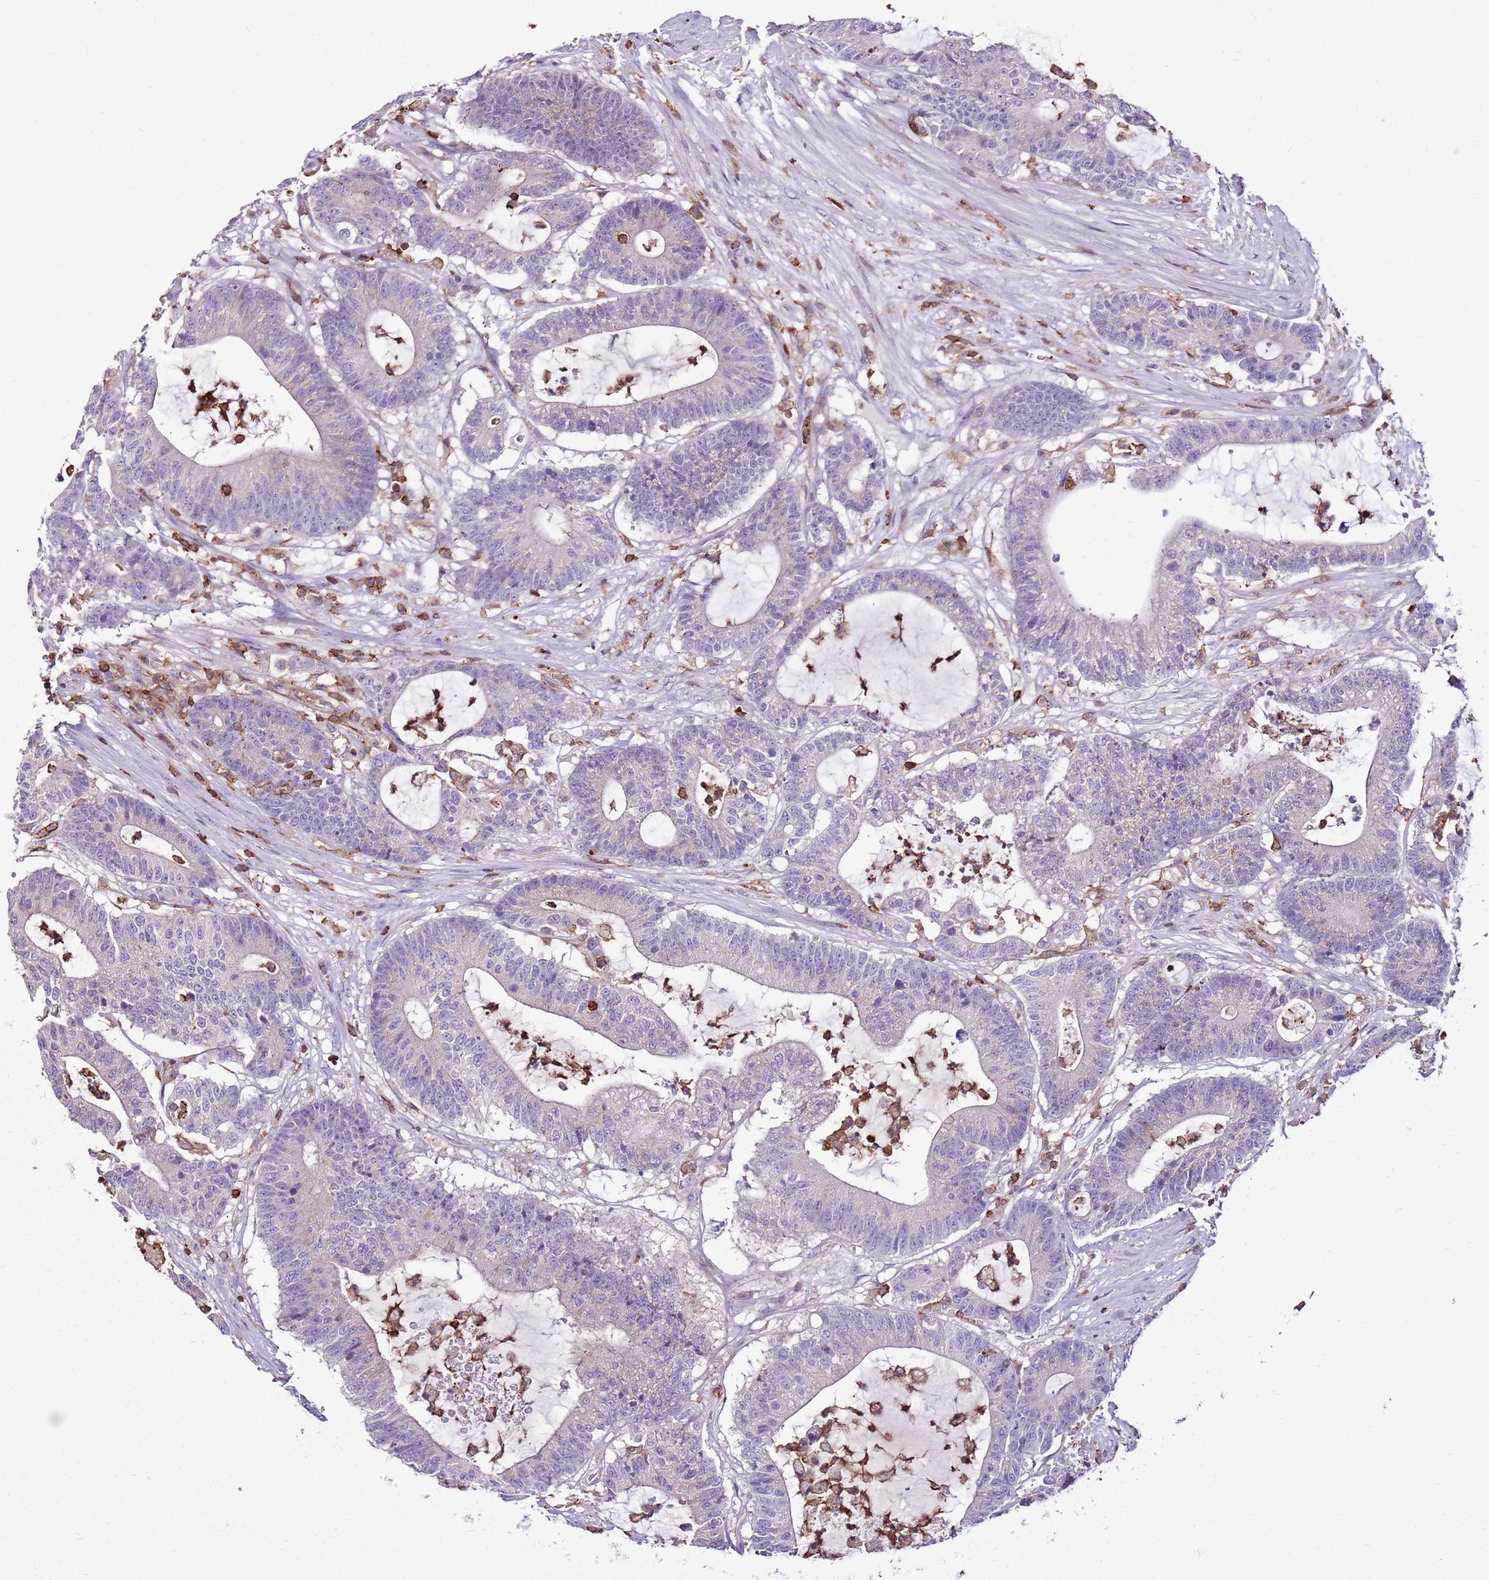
{"staining": {"intensity": "negative", "quantity": "none", "location": "none"}, "tissue": "colorectal cancer", "cell_type": "Tumor cells", "image_type": "cancer", "snomed": [{"axis": "morphology", "description": "Adenocarcinoma, NOS"}, {"axis": "topography", "description": "Colon"}], "caption": "IHC of adenocarcinoma (colorectal) displays no positivity in tumor cells.", "gene": "ZSWIM1", "patient": {"sex": "female", "age": 84}}